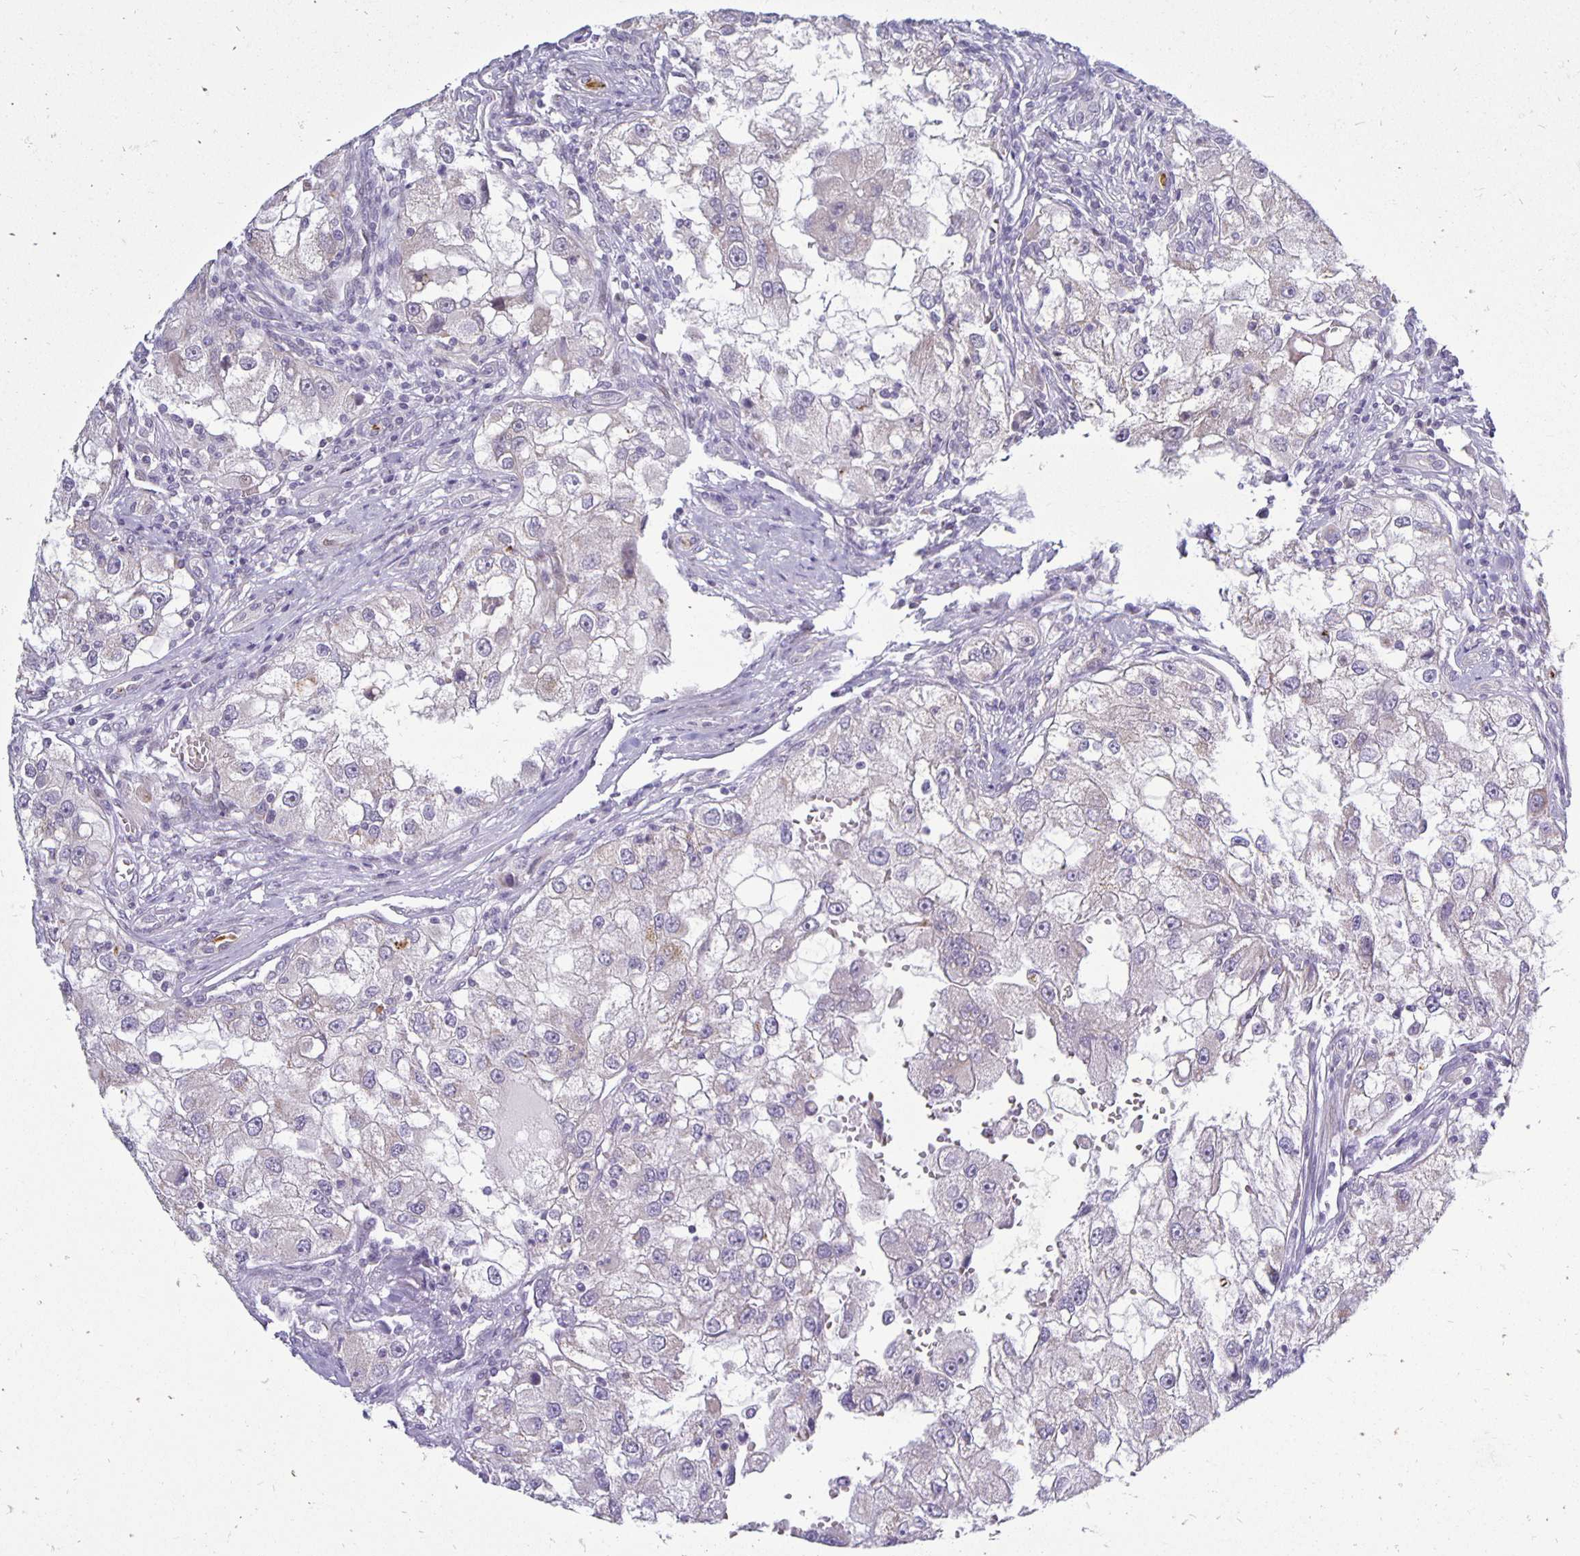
{"staining": {"intensity": "negative", "quantity": "none", "location": "none"}, "tissue": "renal cancer", "cell_type": "Tumor cells", "image_type": "cancer", "snomed": [{"axis": "morphology", "description": "Adenocarcinoma, NOS"}, {"axis": "topography", "description": "Kidney"}], "caption": "The IHC micrograph has no significant staining in tumor cells of adenocarcinoma (renal) tissue.", "gene": "ERBB2", "patient": {"sex": "male", "age": 63}}